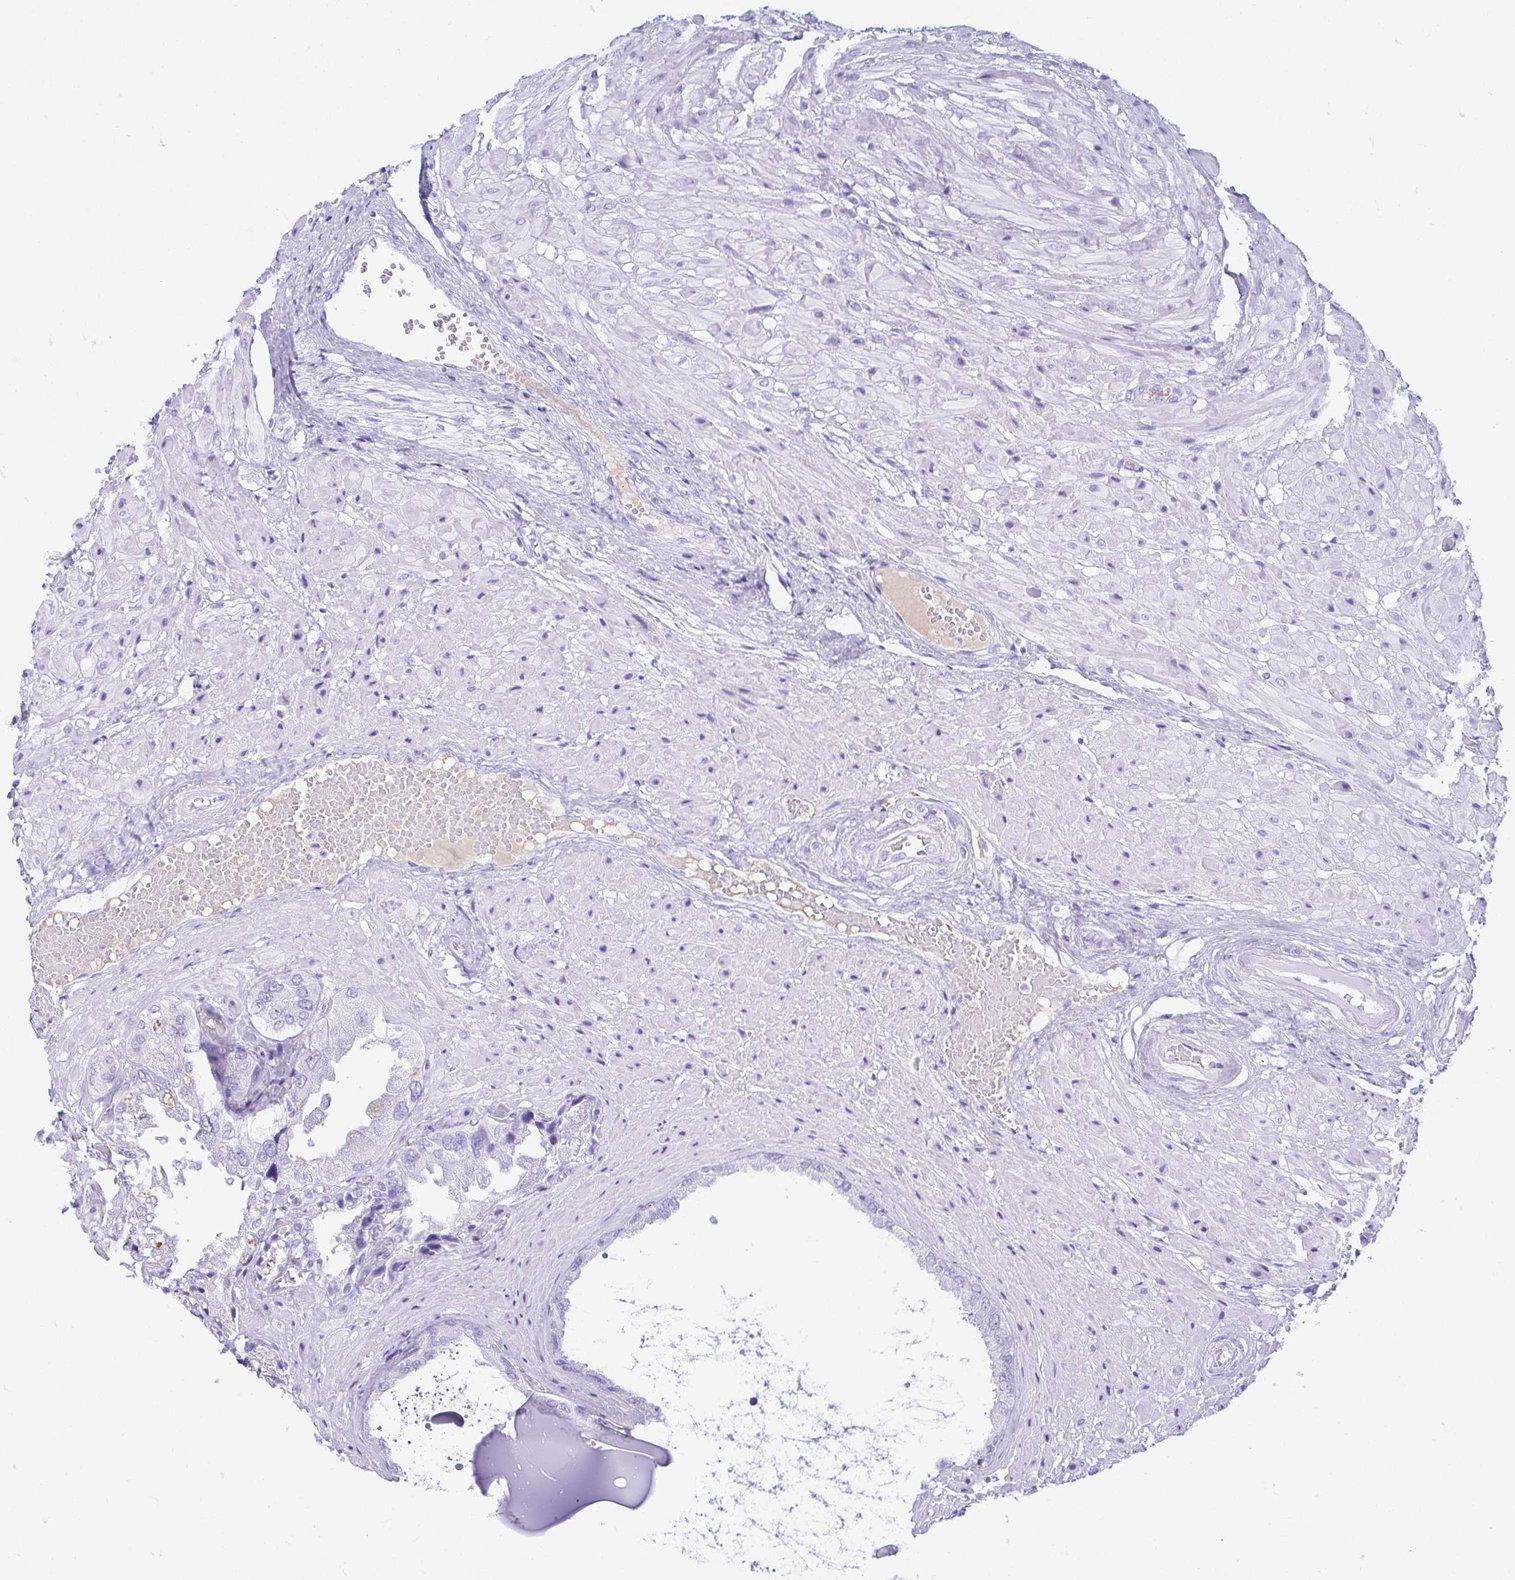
{"staining": {"intensity": "negative", "quantity": "none", "location": "none"}, "tissue": "seminal vesicle", "cell_type": "Glandular cells", "image_type": "normal", "snomed": [{"axis": "morphology", "description": "Normal tissue, NOS"}, {"axis": "topography", "description": "Seminal veicle"}], "caption": "Protein analysis of benign seminal vesicle shows no significant expression in glandular cells.", "gene": "GKN1", "patient": {"sex": "male", "age": 55}}